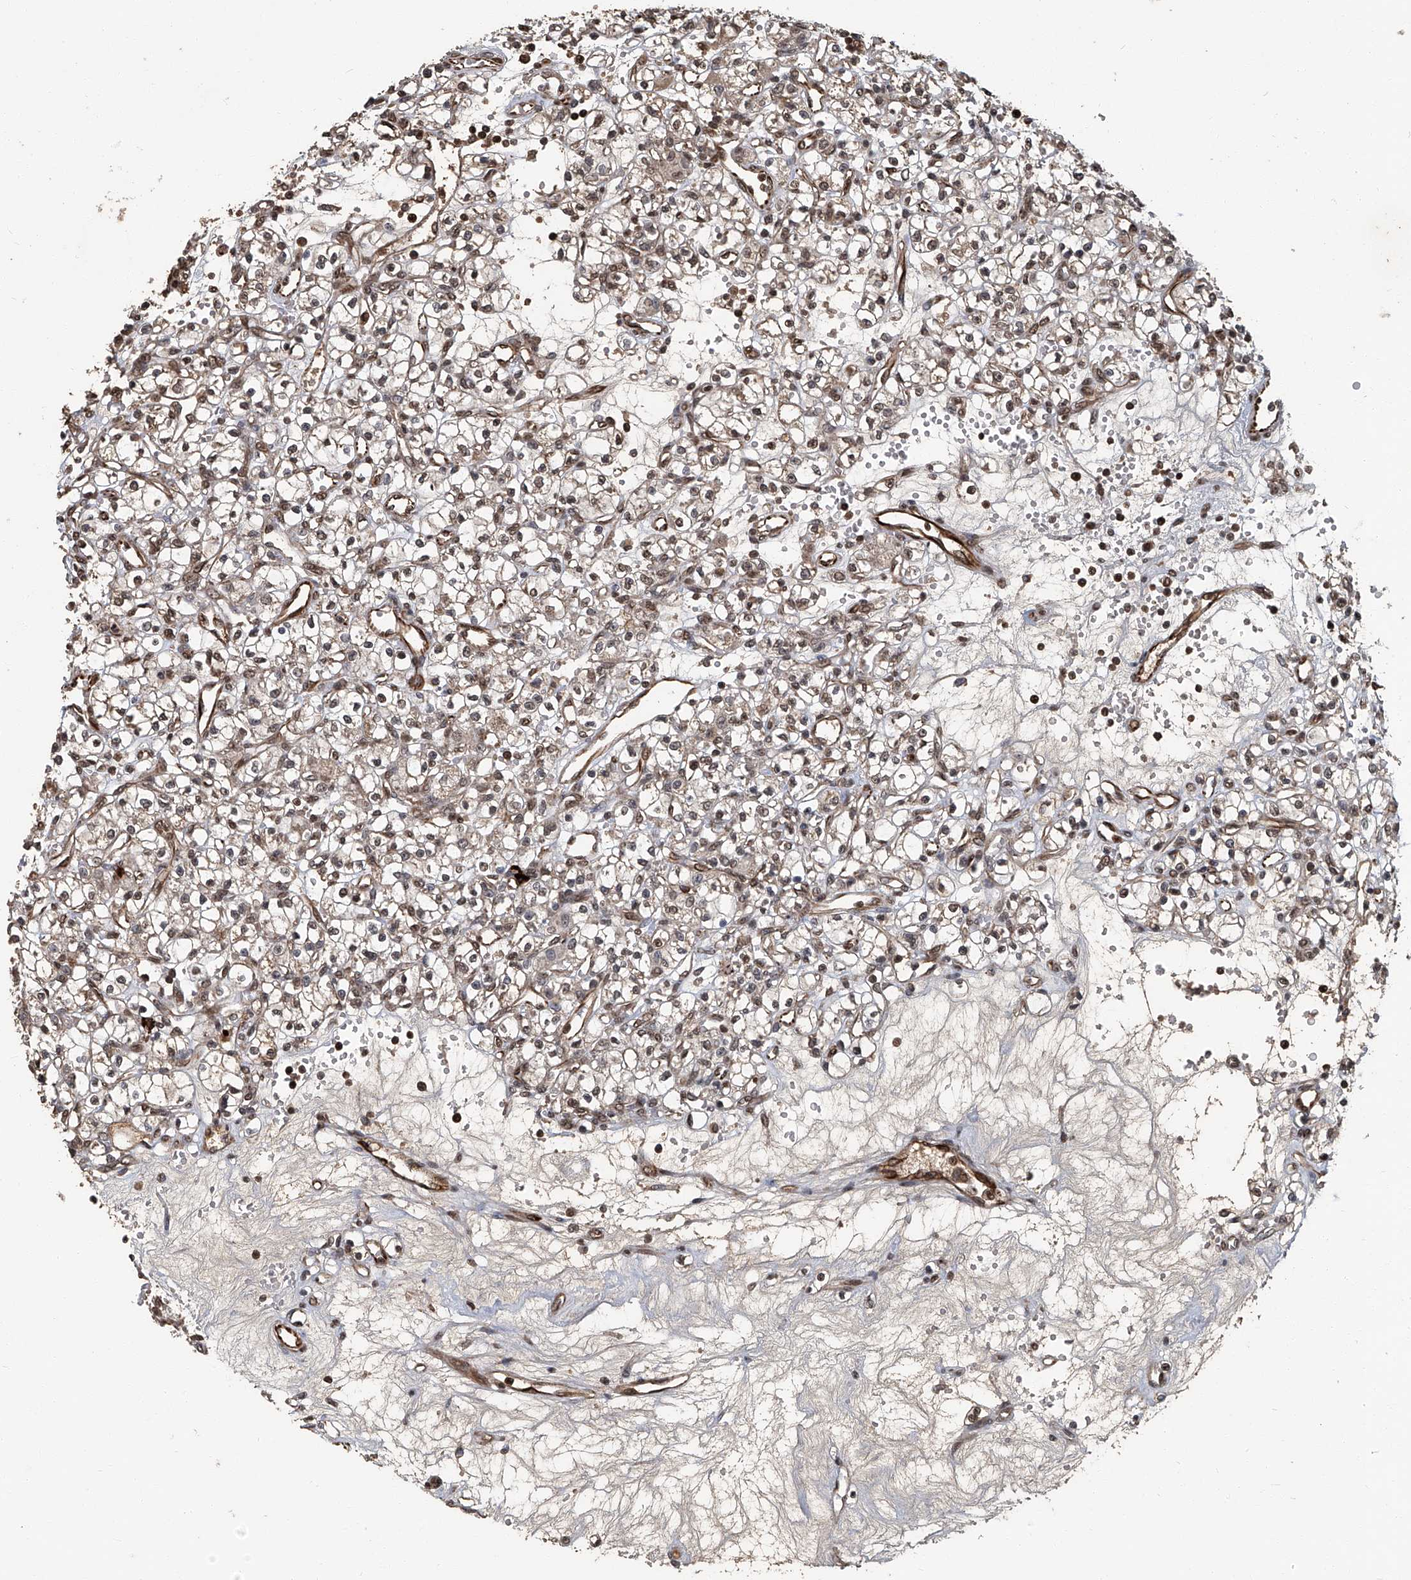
{"staining": {"intensity": "weak", "quantity": ">75%", "location": "cytoplasmic/membranous,nuclear"}, "tissue": "renal cancer", "cell_type": "Tumor cells", "image_type": "cancer", "snomed": [{"axis": "morphology", "description": "Adenocarcinoma, NOS"}, {"axis": "topography", "description": "Kidney"}], "caption": "Immunohistochemistry staining of adenocarcinoma (renal), which demonstrates low levels of weak cytoplasmic/membranous and nuclear expression in approximately >75% of tumor cells indicating weak cytoplasmic/membranous and nuclear protein expression. The staining was performed using DAB (3,3'-diaminobenzidine) (brown) for protein detection and nuclei were counterstained in hematoxylin (blue).", "gene": "GPR132", "patient": {"sex": "female", "age": 59}}